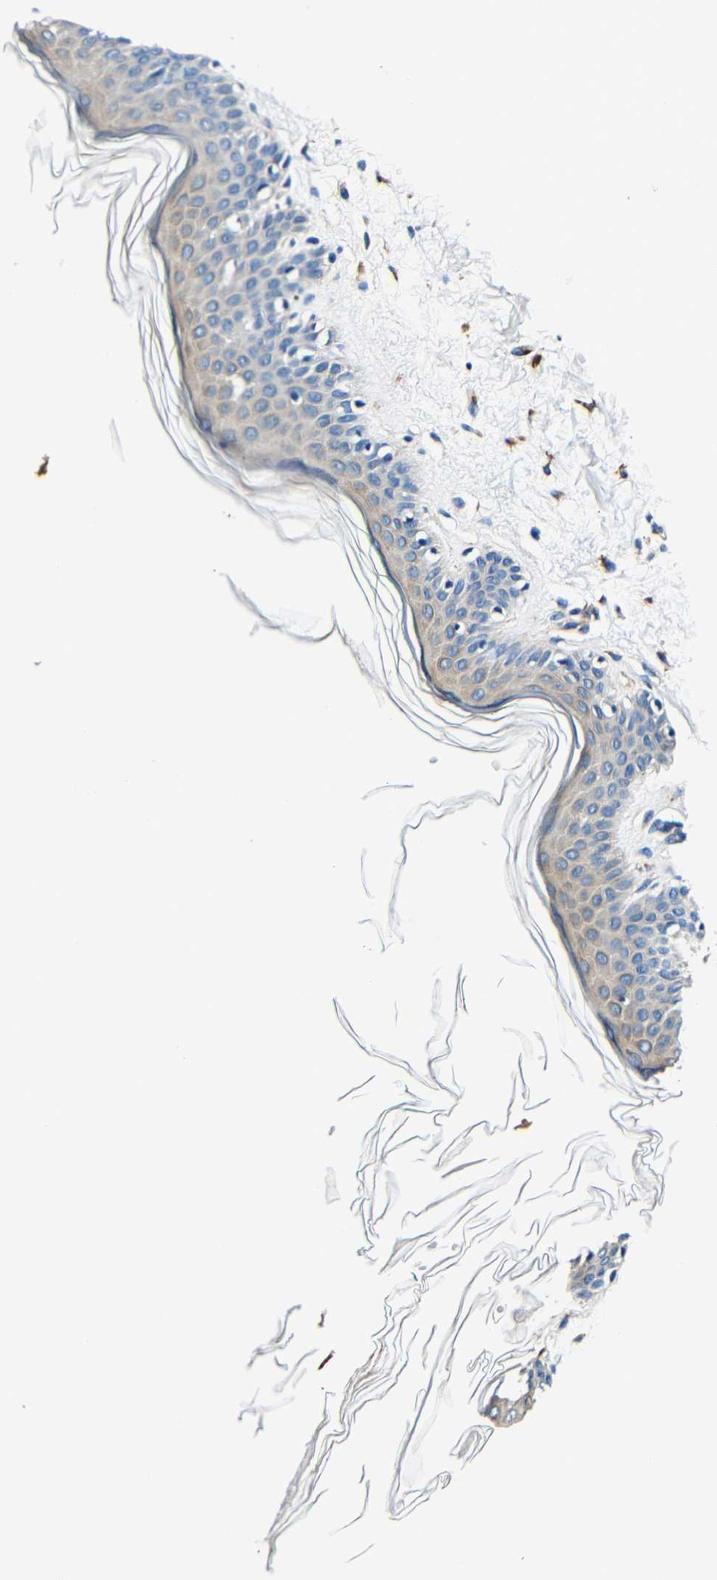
{"staining": {"intensity": "moderate", "quantity": ">75%", "location": "cytoplasmic/membranous"}, "tissue": "skin", "cell_type": "Fibroblasts", "image_type": "normal", "snomed": [{"axis": "morphology", "description": "Normal tissue, NOS"}, {"axis": "topography", "description": "Skin"}], "caption": "A high-resolution micrograph shows IHC staining of benign skin, which demonstrates moderate cytoplasmic/membranous staining in about >75% of fibroblasts.", "gene": "RRBP1", "patient": {"sex": "female", "age": 56}}